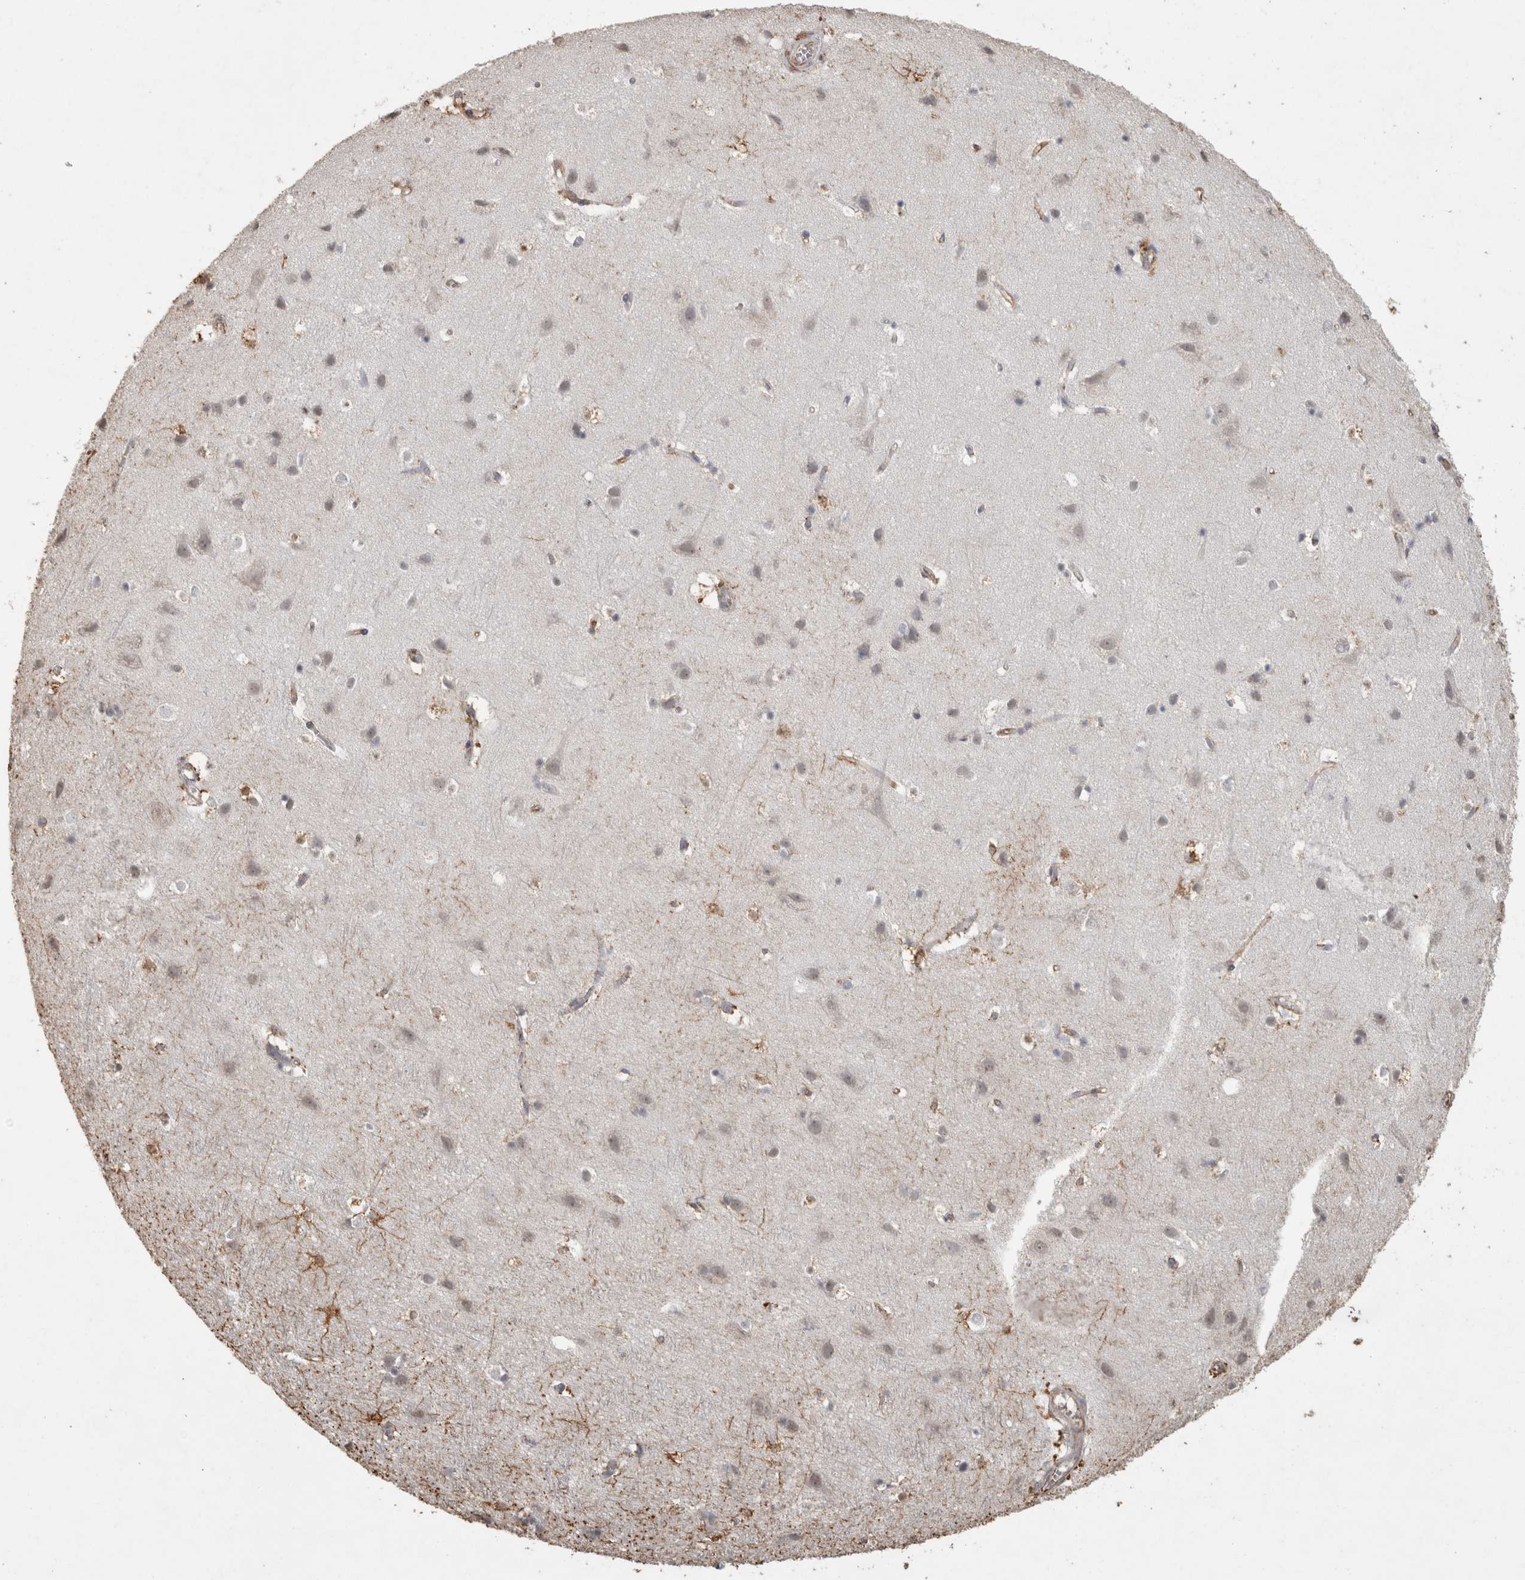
{"staining": {"intensity": "moderate", "quantity": ">75%", "location": "cytoplasmic/membranous"}, "tissue": "cerebral cortex", "cell_type": "Endothelial cells", "image_type": "normal", "snomed": [{"axis": "morphology", "description": "Normal tissue, NOS"}, {"axis": "topography", "description": "Cerebral cortex"}], "caption": "Protein staining of normal cerebral cortex displays moderate cytoplasmic/membranous expression in approximately >75% of endothelial cells. (brown staining indicates protein expression, while blue staining denotes nuclei).", "gene": "REPS2", "patient": {"sex": "male", "age": 54}}